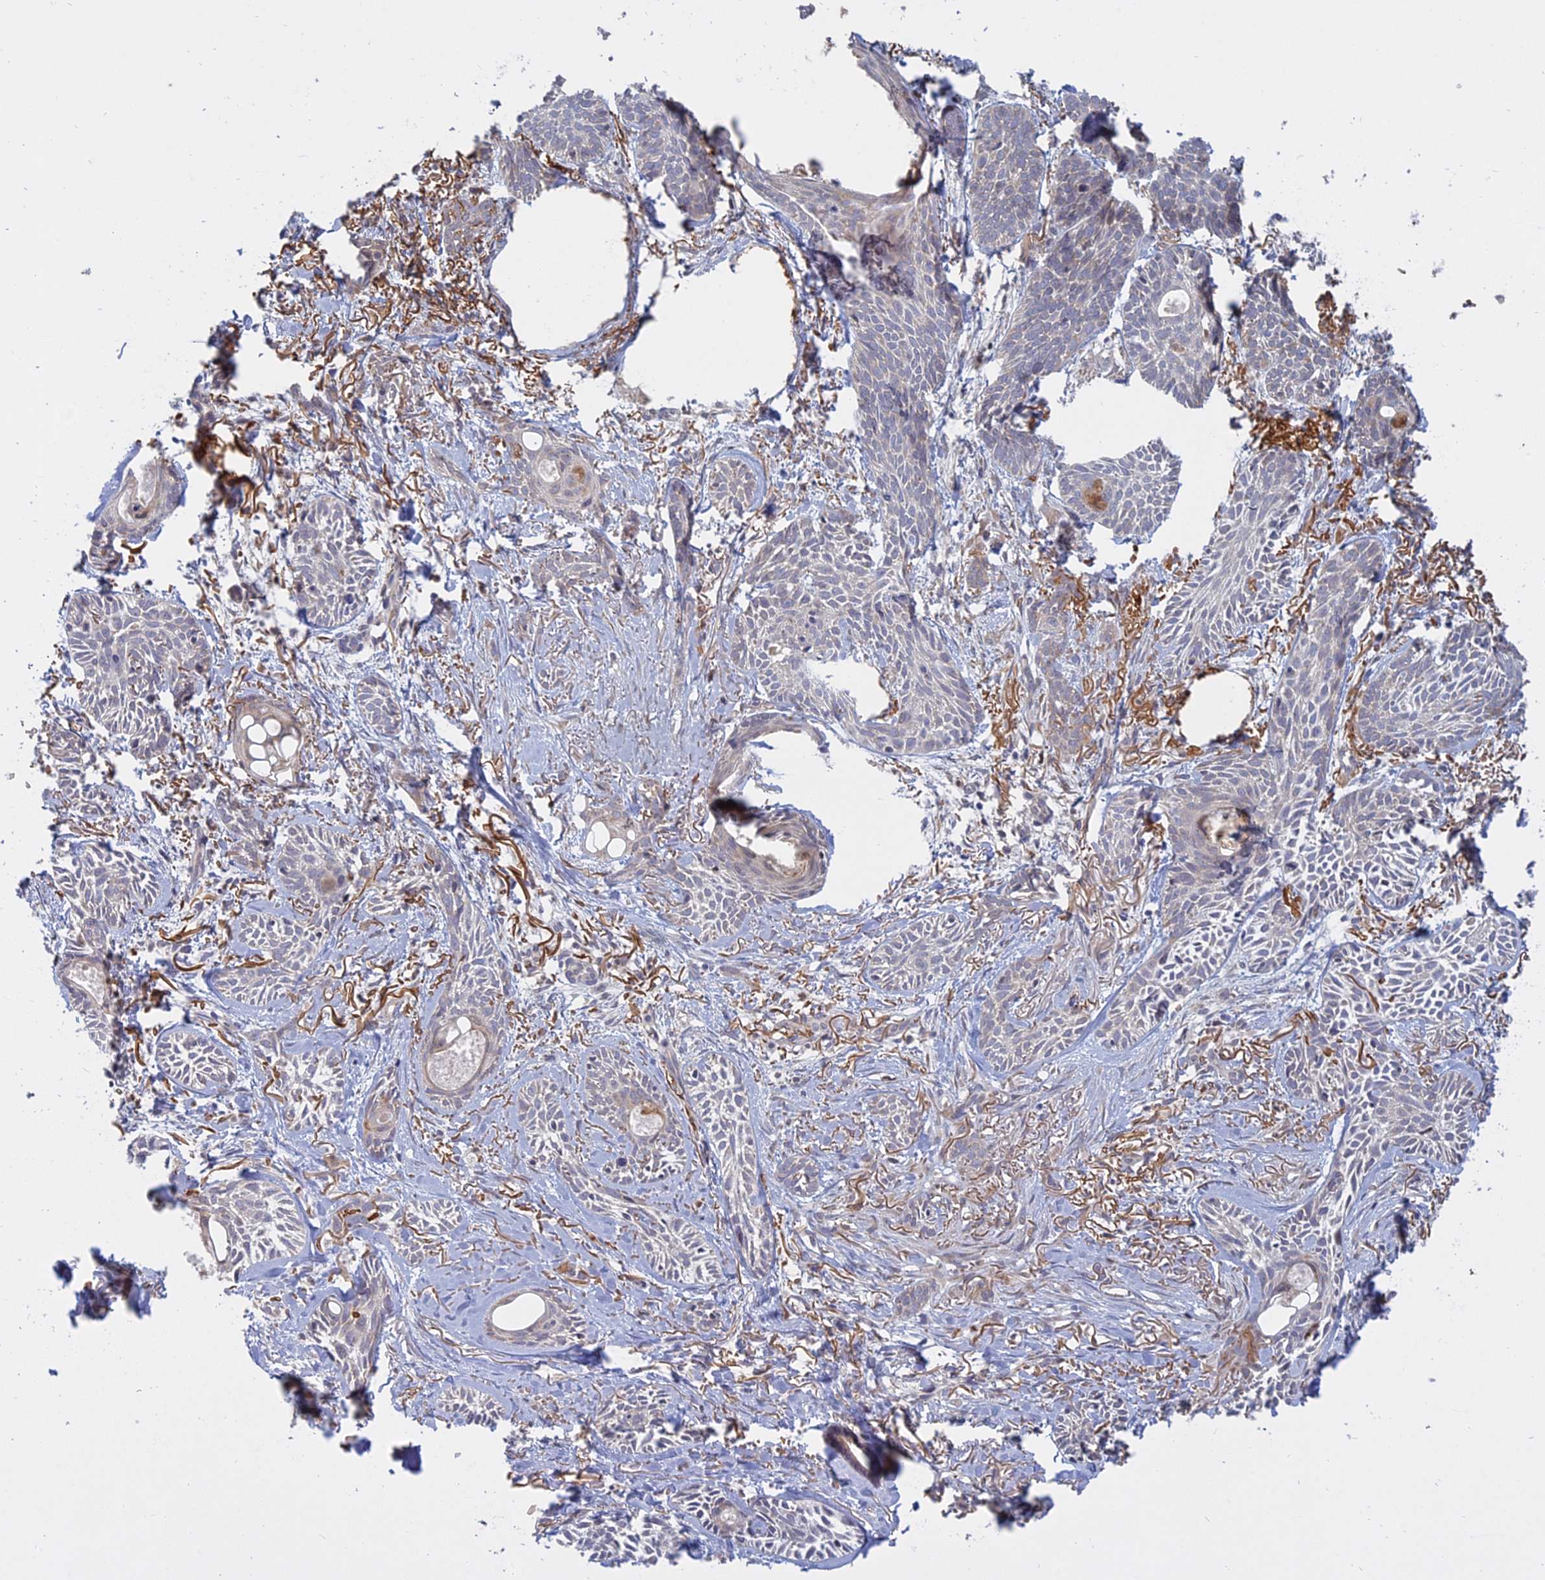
{"staining": {"intensity": "negative", "quantity": "none", "location": "none"}, "tissue": "skin cancer", "cell_type": "Tumor cells", "image_type": "cancer", "snomed": [{"axis": "morphology", "description": "Basal cell carcinoma"}, {"axis": "topography", "description": "Skin"}], "caption": "An immunohistochemistry (IHC) photomicrograph of skin basal cell carcinoma is shown. There is no staining in tumor cells of skin basal cell carcinoma. The staining is performed using DAB (3,3'-diaminobenzidine) brown chromogen with nuclei counter-stained in using hematoxylin.", "gene": "TMEM208", "patient": {"sex": "female", "age": 59}}